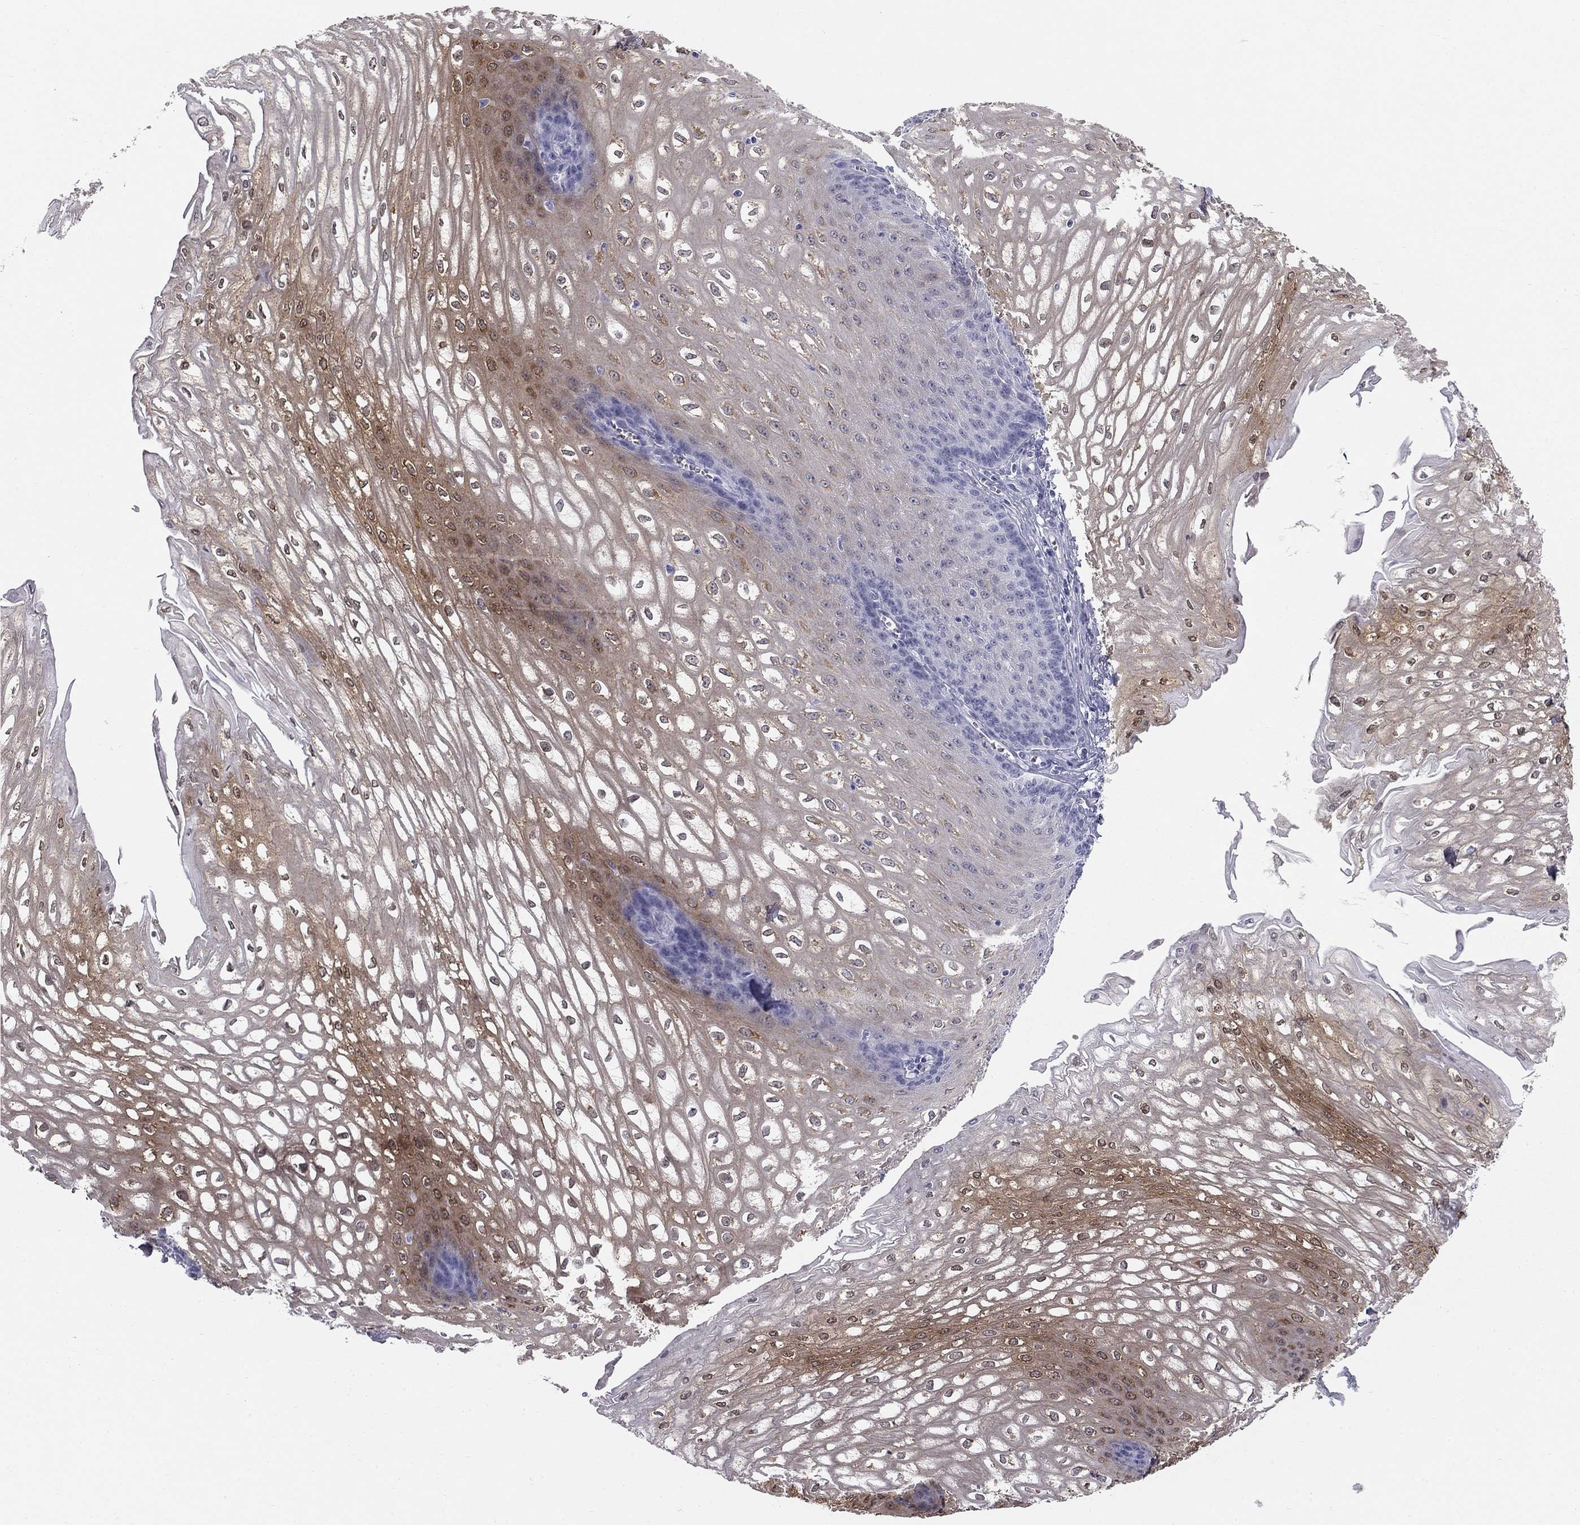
{"staining": {"intensity": "moderate", "quantity": "25%-75%", "location": "cytoplasmic/membranous"}, "tissue": "esophagus", "cell_type": "Squamous epithelial cells", "image_type": "normal", "snomed": [{"axis": "morphology", "description": "Normal tissue, NOS"}, {"axis": "topography", "description": "Esophagus"}], "caption": "About 25%-75% of squamous epithelial cells in unremarkable esophagus exhibit moderate cytoplasmic/membranous protein positivity as visualized by brown immunohistochemical staining.", "gene": "SULT2B1", "patient": {"sex": "male", "age": 58}}